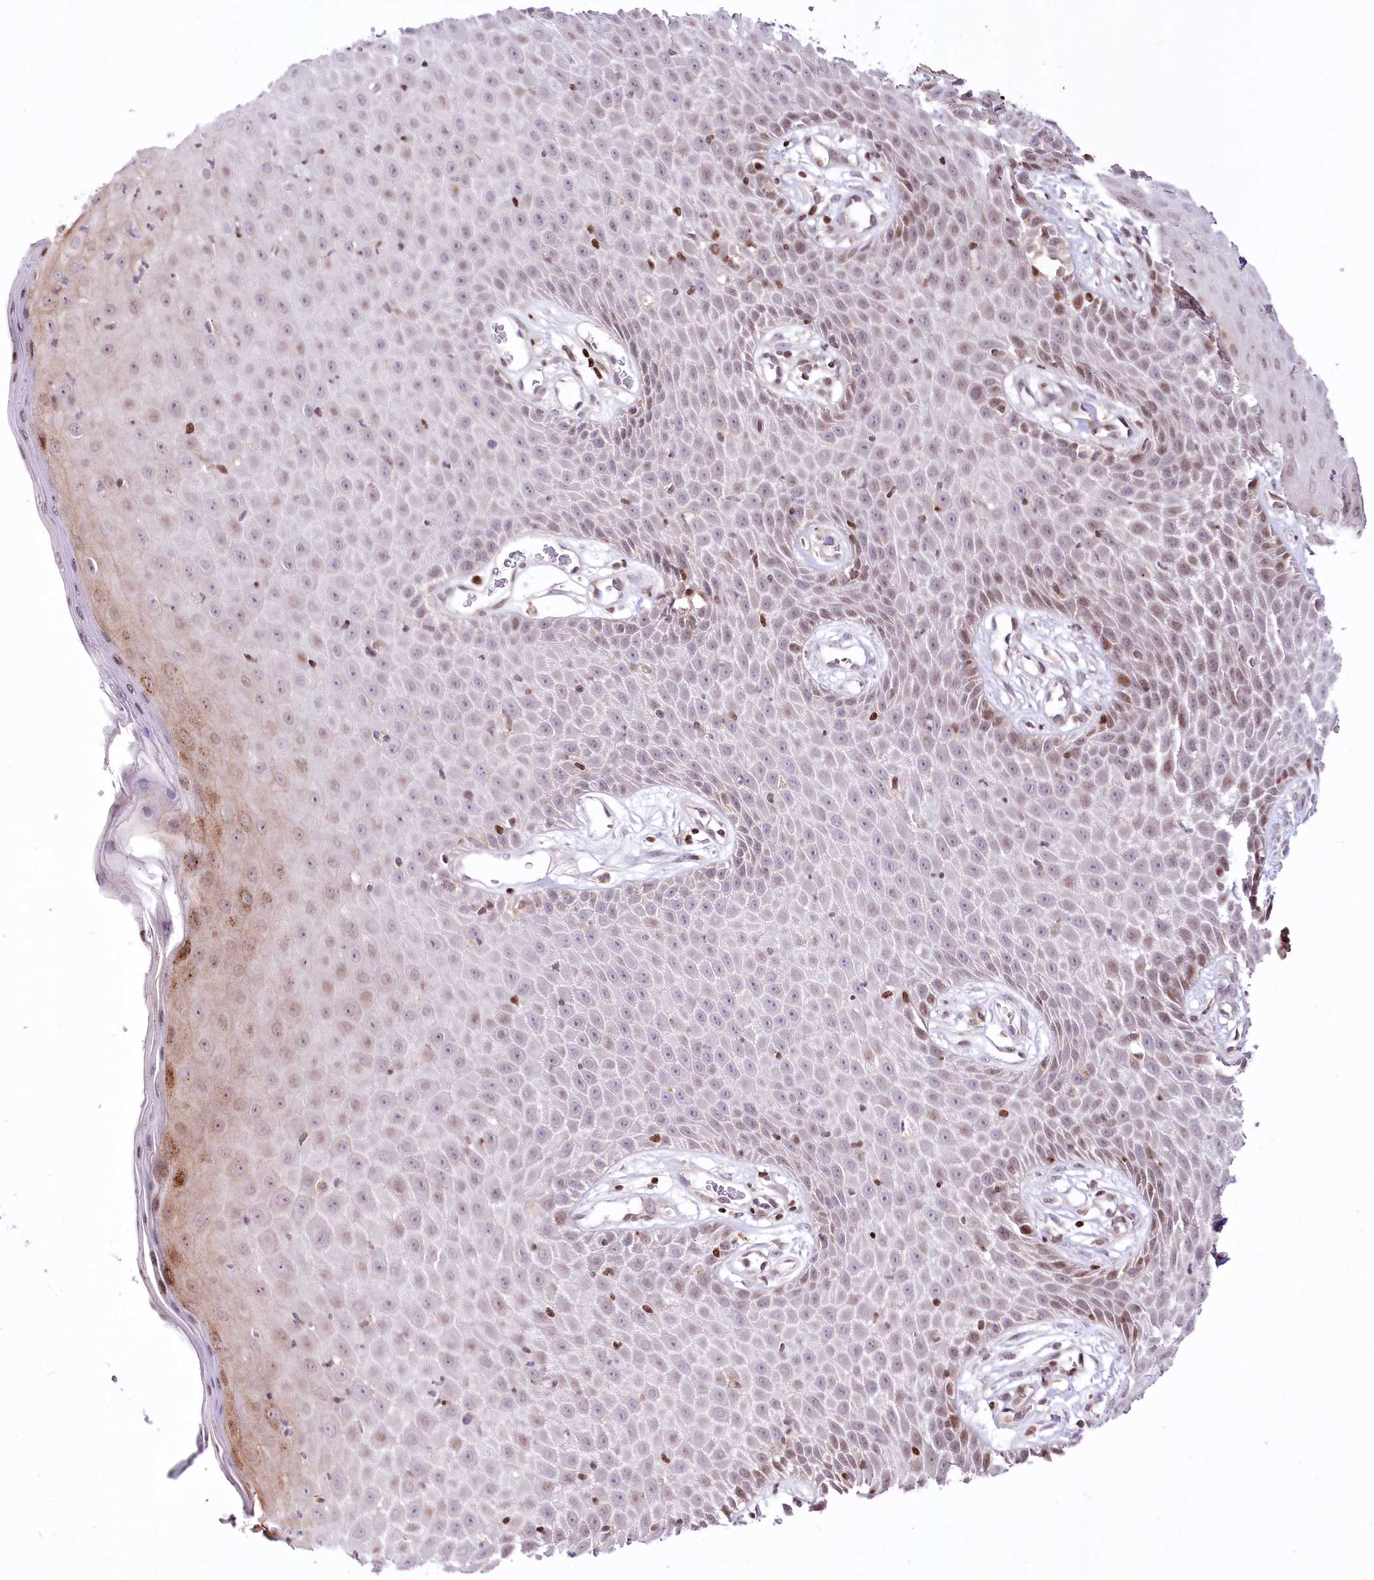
{"staining": {"intensity": "moderate", "quantity": "<25%", "location": "cytoplasmic/membranous,nuclear"}, "tissue": "skin", "cell_type": "Epidermal cells", "image_type": "normal", "snomed": [{"axis": "morphology", "description": "Normal tissue, NOS"}, {"axis": "topography", "description": "Vulva"}], "caption": "A brown stain highlights moderate cytoplasmic/membranous,nuclear positivity of a protein in epidermal cells of unremarkable human skin. (DAB IHC with brightfield microscopy, high magnification).", "gene": "ZFYVE27", "patient": {"sex": "female", "age": 68}}